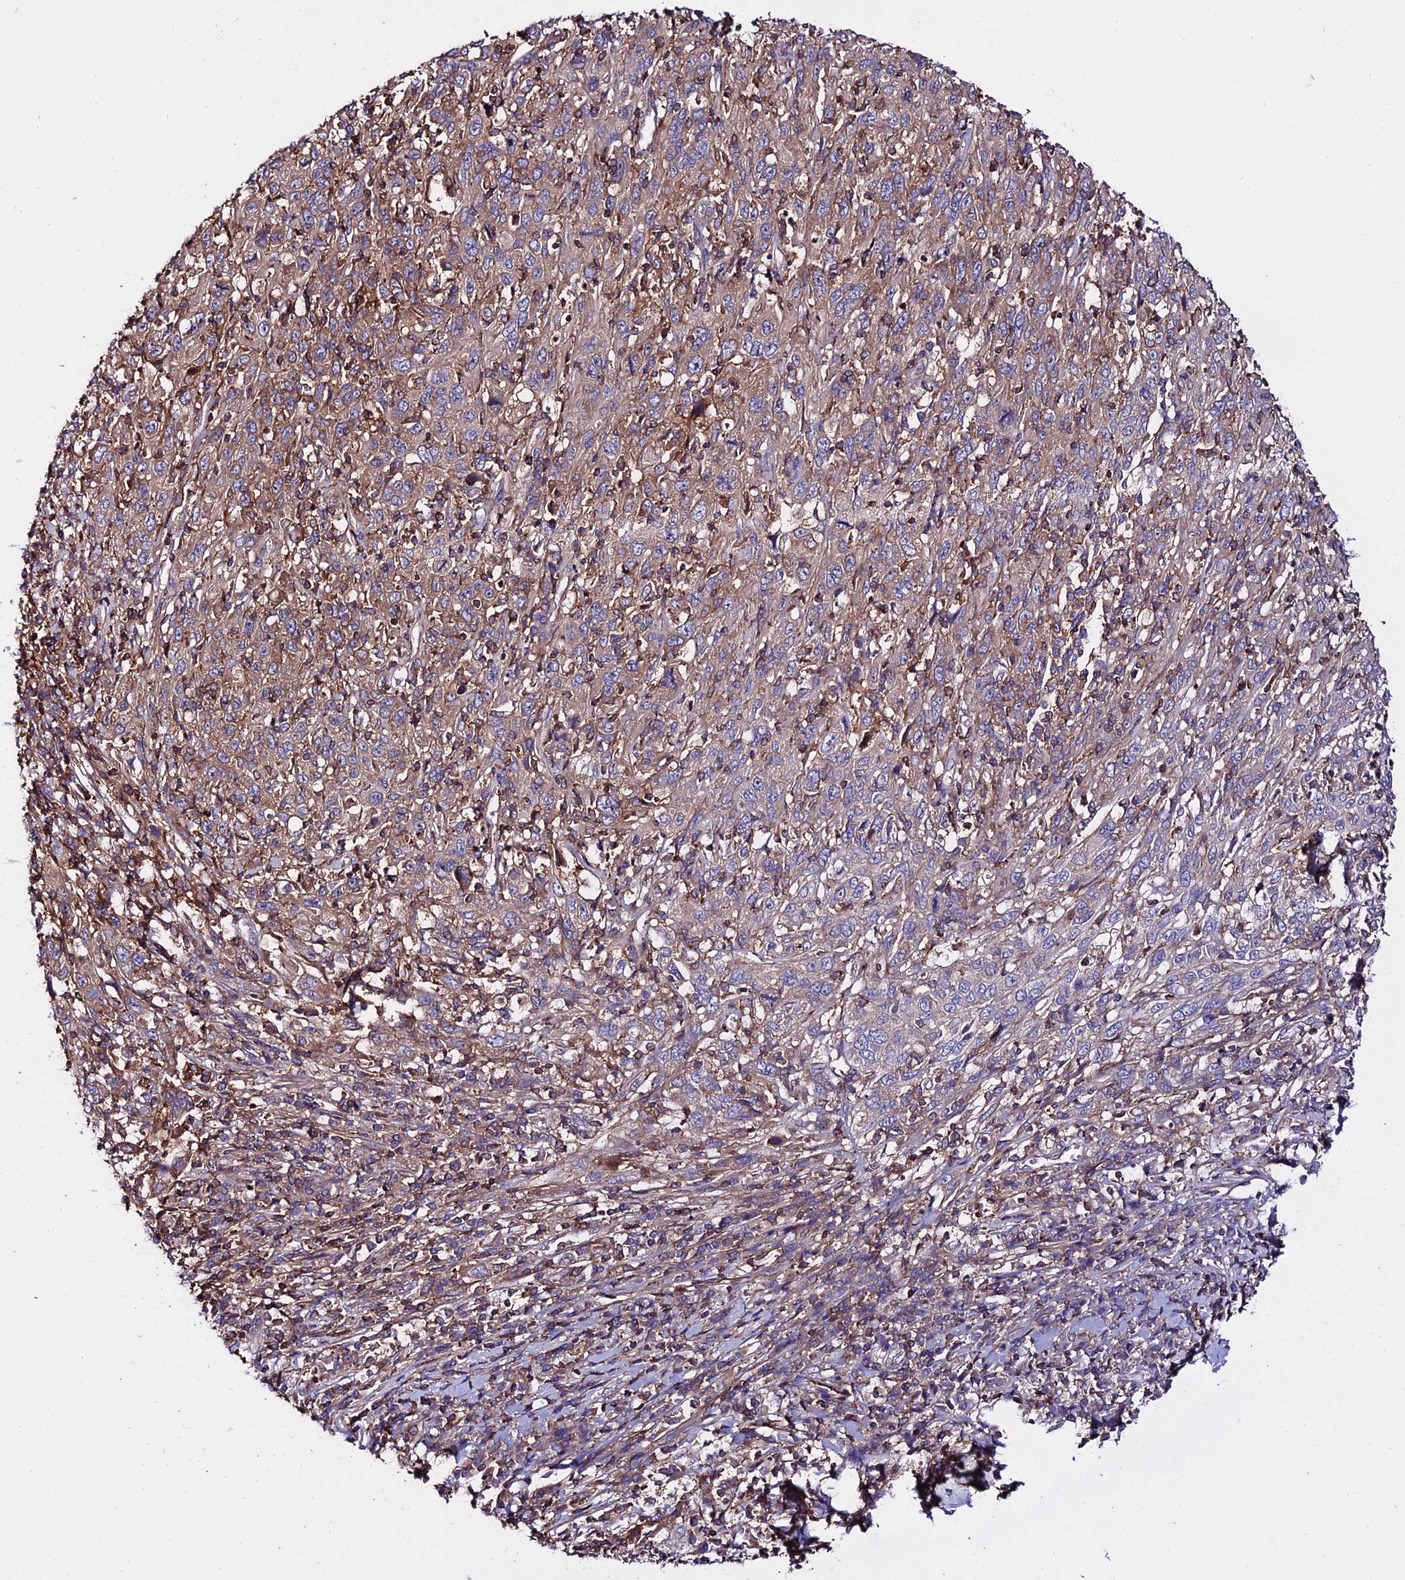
{"staining": {"intensity": "weak", "quantity": ">75%", "location": "cytoplasmic/membranous"}, "tissue": "cervical cancer", "cell_type": "Tumor cells", "image_type": "cancer", "snomed": [{"axis": "morphology", "description": "Squamous cell carcinoma, NOS"}, {"axis": "topography", "description": "Cervix"}], "caption": "The micrograph demonstrates staining of cervical cancer (squamous cell carcinoma), revealing weak cytoplasmic/membranous protein expression (brown color) within tumor cells.", "gene": "PYM1", "patient": {"sex": "female", "age": 46}}